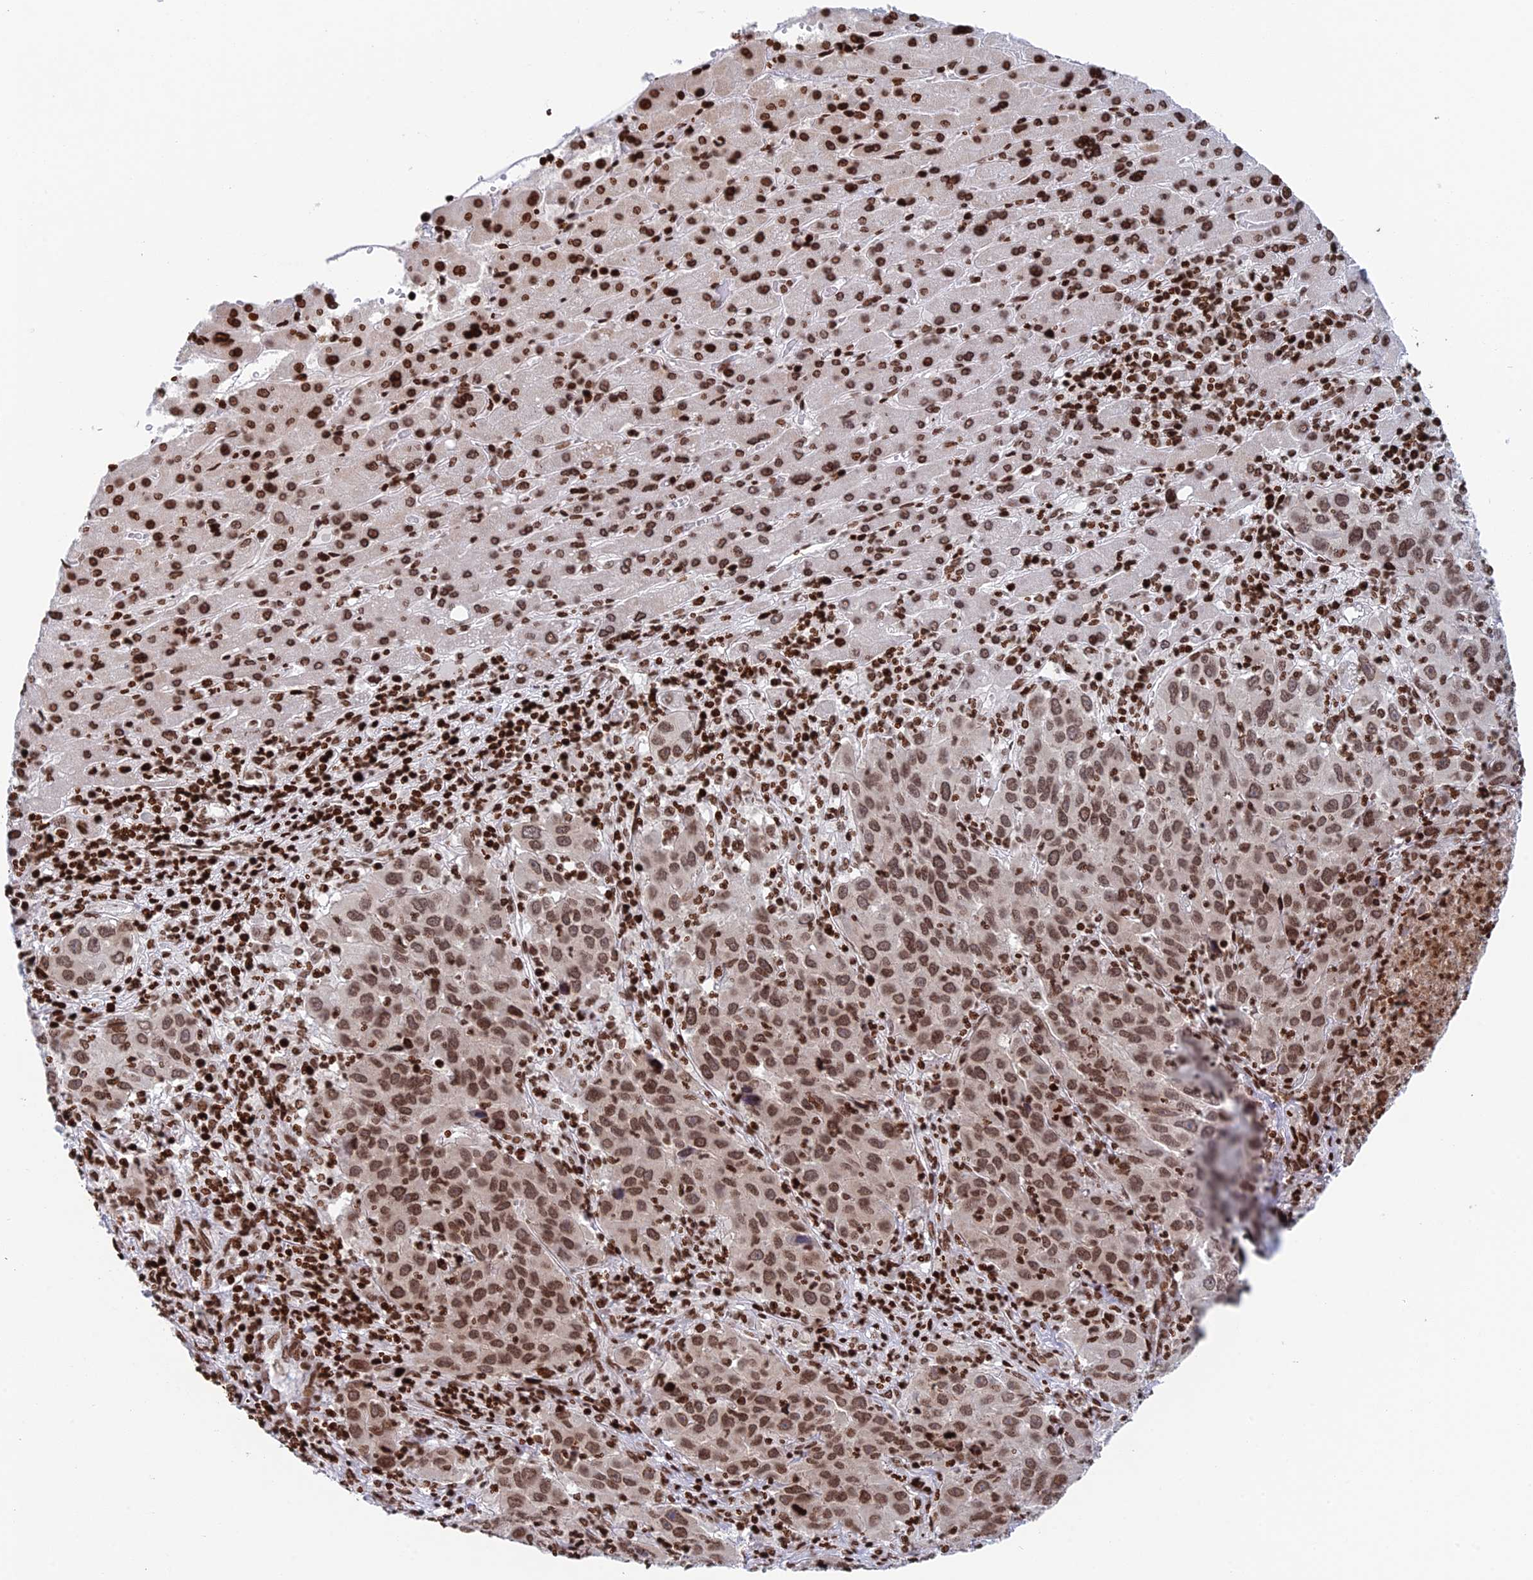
{"staining": {"intensity": "moderate", "quantity": ">75%", "location": "nuclear"}, "tissue": "liver cancer", "cell_type": "Tumor cells", "image_type": "cancer", "snomed": [{"axis": "morphology", "description": "Carcinoma, Hepatocellular, NOS"}, {"axis": "topography", "description": "Liver"}], "caption": "Protein staining displays moderate nuclear expression in approximately >75% of tumor cells in liver cancer. The protein of interest is stained brown, and the nuclei are stained in blue (DAB IHC with brightfield microscopy, high magnification).", "gene": "RPAP1", "patient": {"sex": "male", "age": 63}}